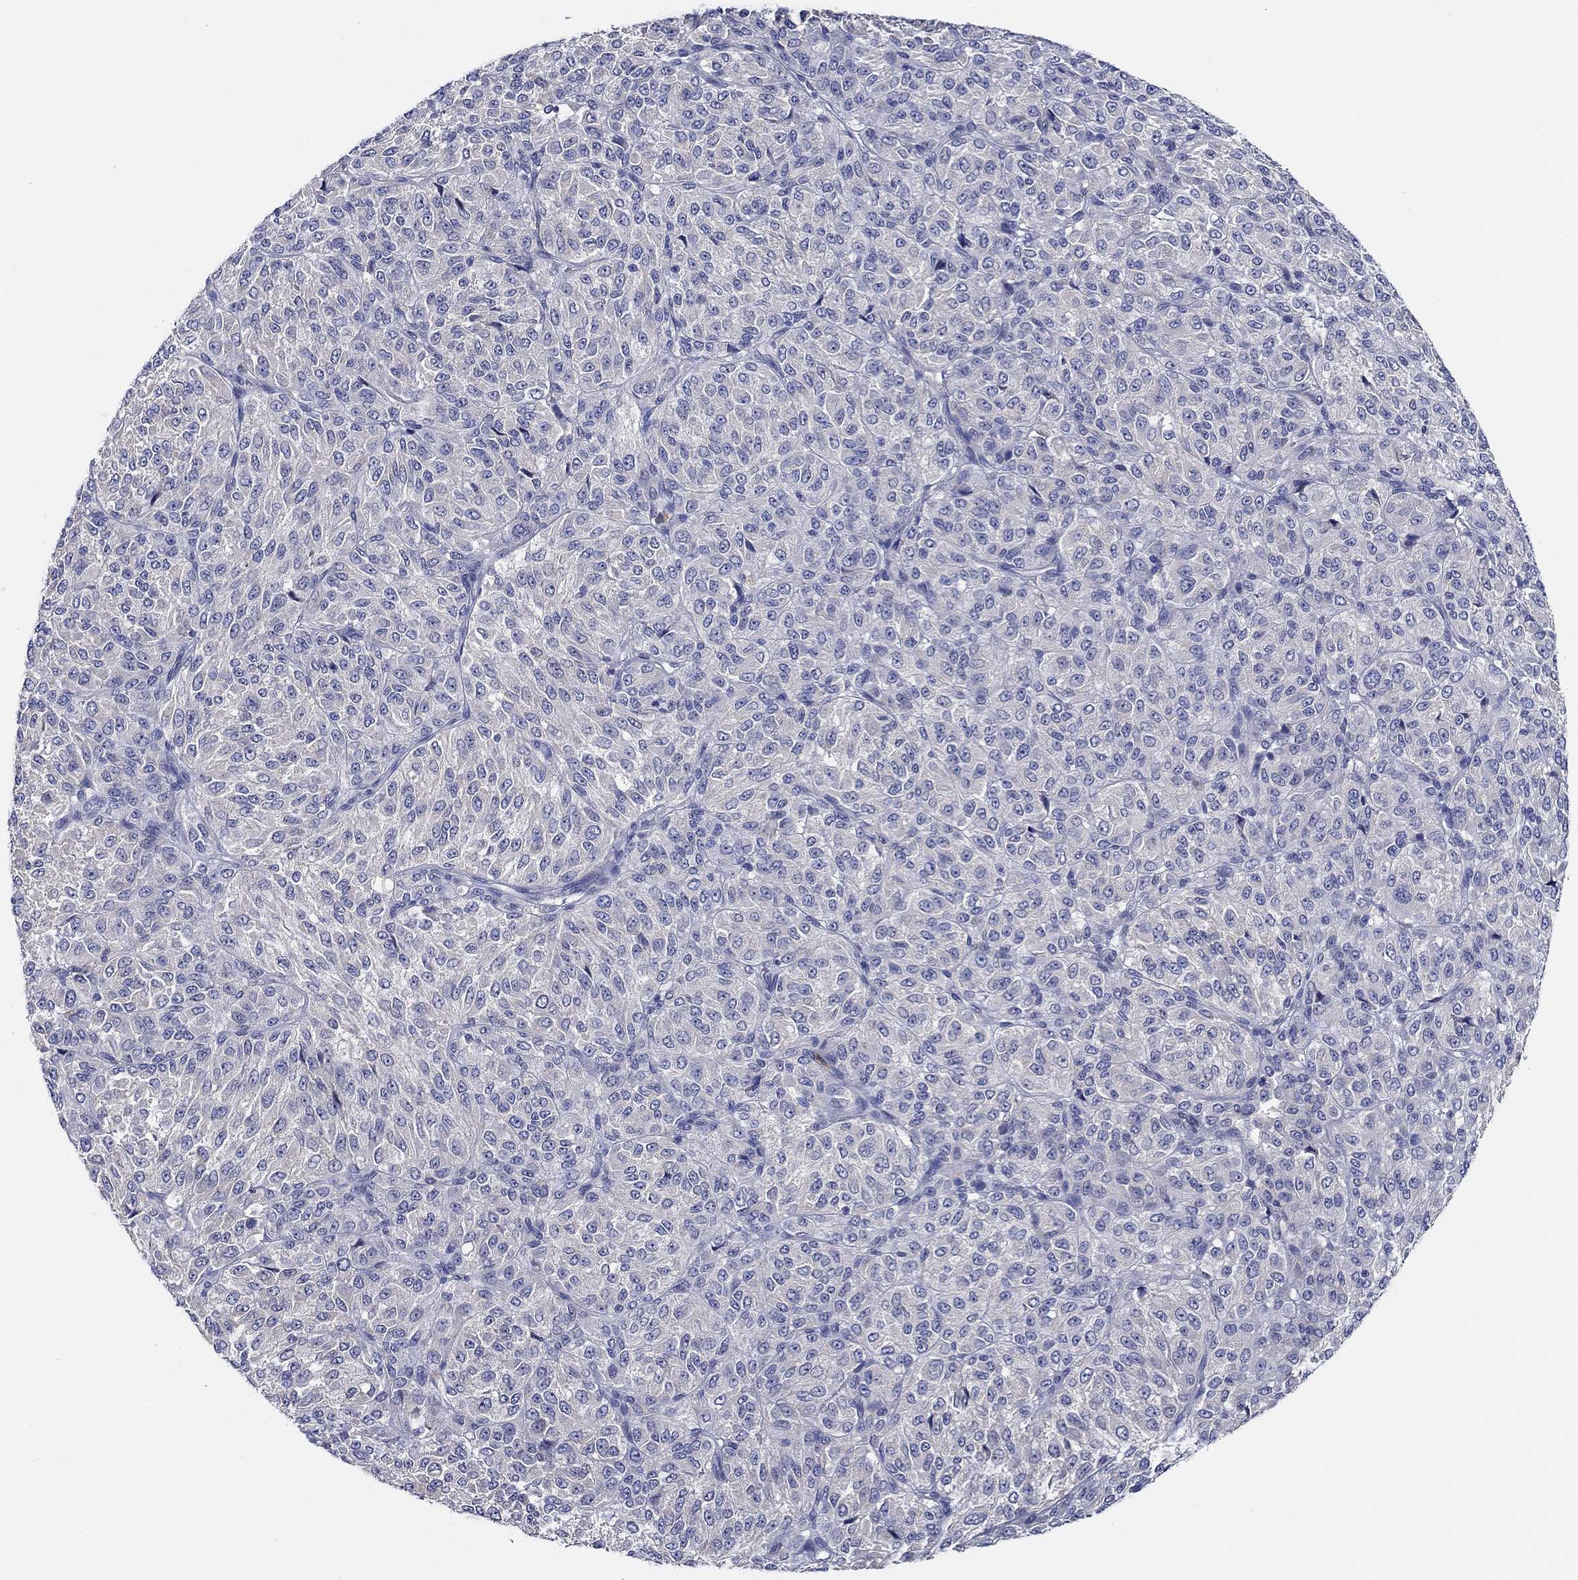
{"staining": {"intensity": "negative", "quantity": "none", "location": "none"}, "tissue": "melanoma", "cell_type": "Tumor cells", "image_type": "cancer", "snomed": [{"axis": "morphology", "description": "Malignant melanoma, Metastatic site"}, {"axis": "topography", "description": "Brain"}], "caption": "Tumor cells show no significant positivity in melanoma.", "gene": "CHIT1", "patient": {"sex": "female", "age": 56}}